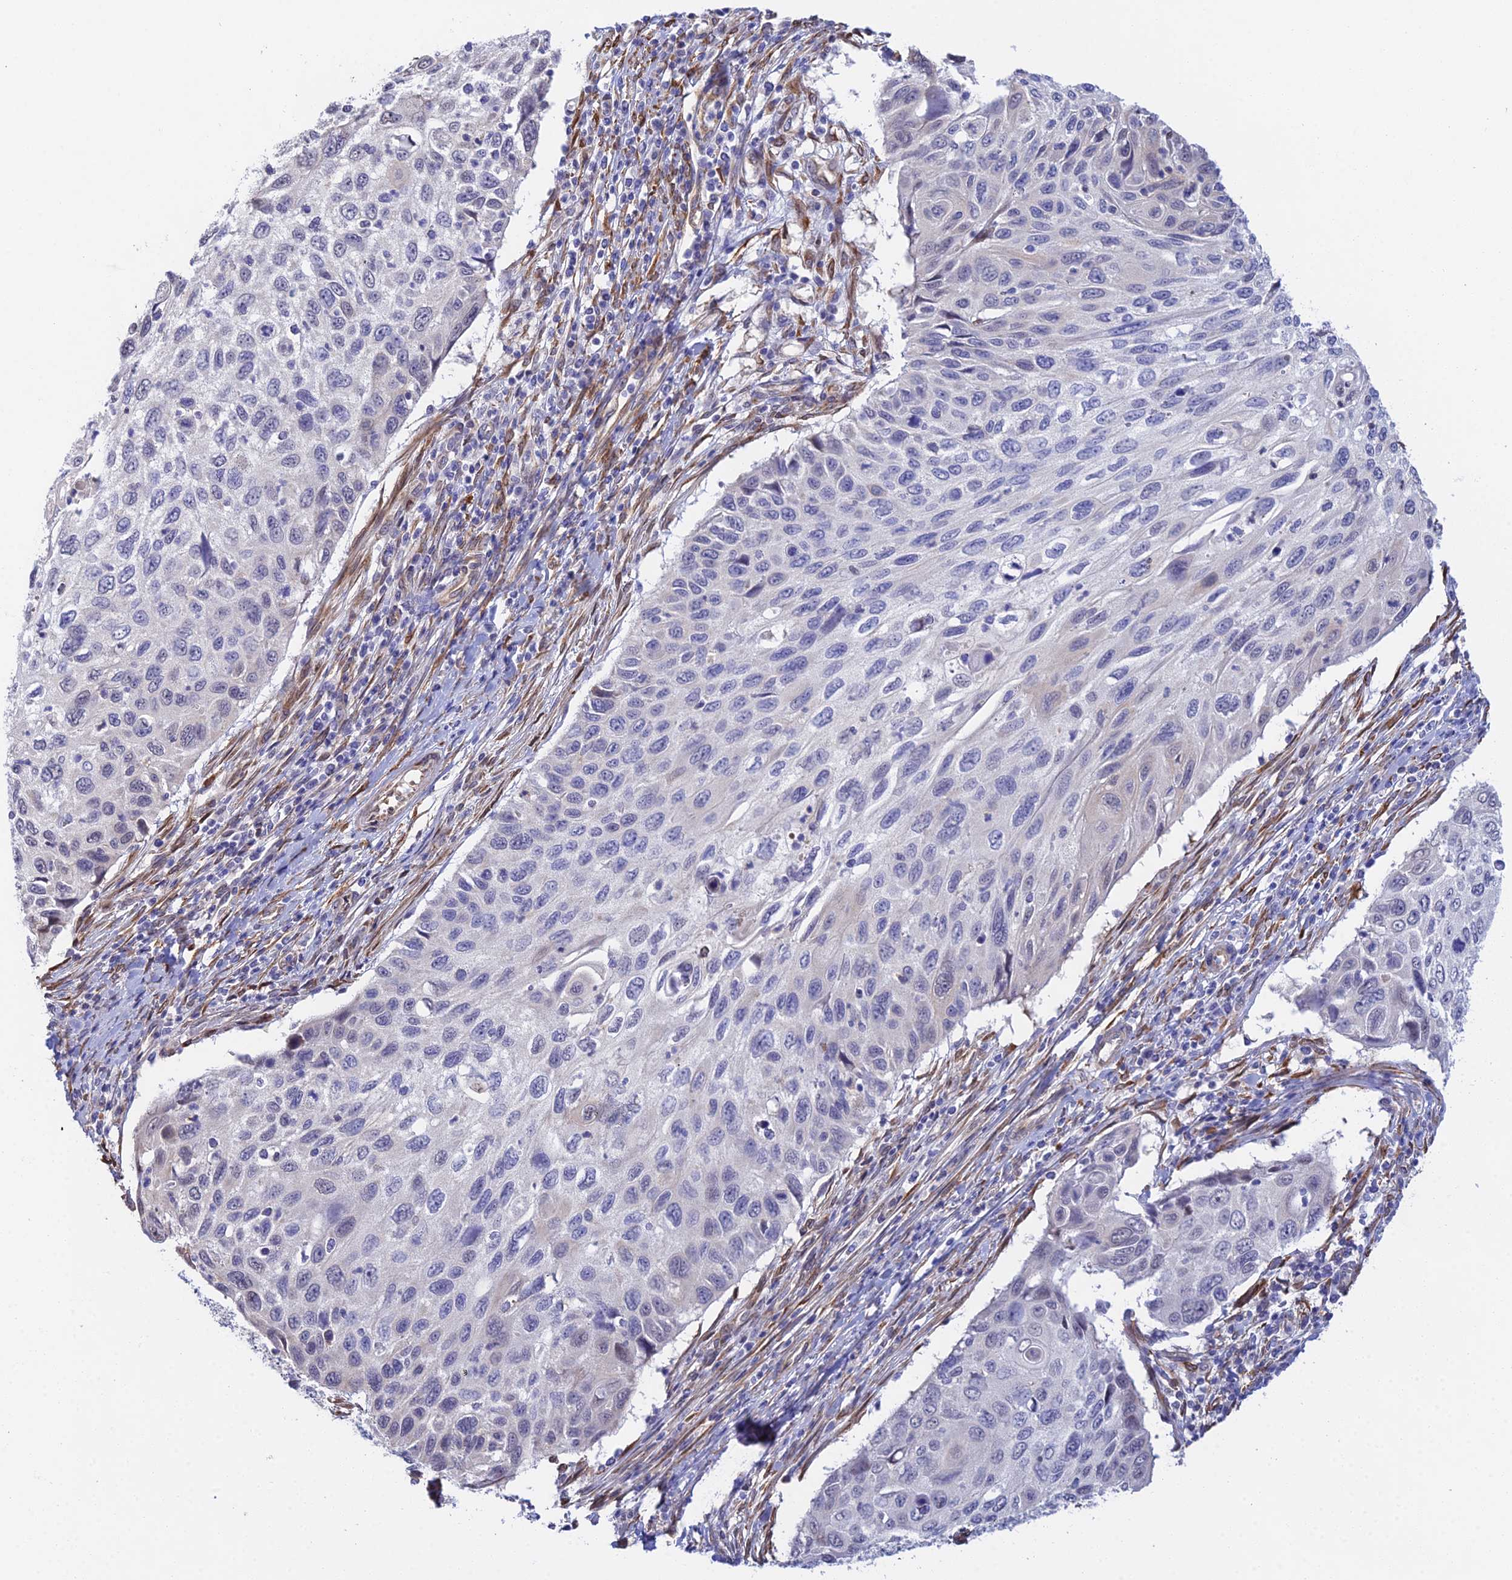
{"staining": {"intensity": "negative", "quantity": "none", "location": "none"}, "tissue": "cervical cancer", "cell_type": "Tumor cells", "image_type": "cancer", "snomed": [{"axis": "morphology", "description": "Squamous cell carcinoma, NOS"}, {"axis": "topography", "description": "Cervix"}], "caption": "An immunohistochemistry (IHC) photomicrograph of cervical cancer is shown. There is no staining in tumor cells of cervical cancer.", "gene": "MXRA7", "patient": {"sex": "female", "age": 70}}